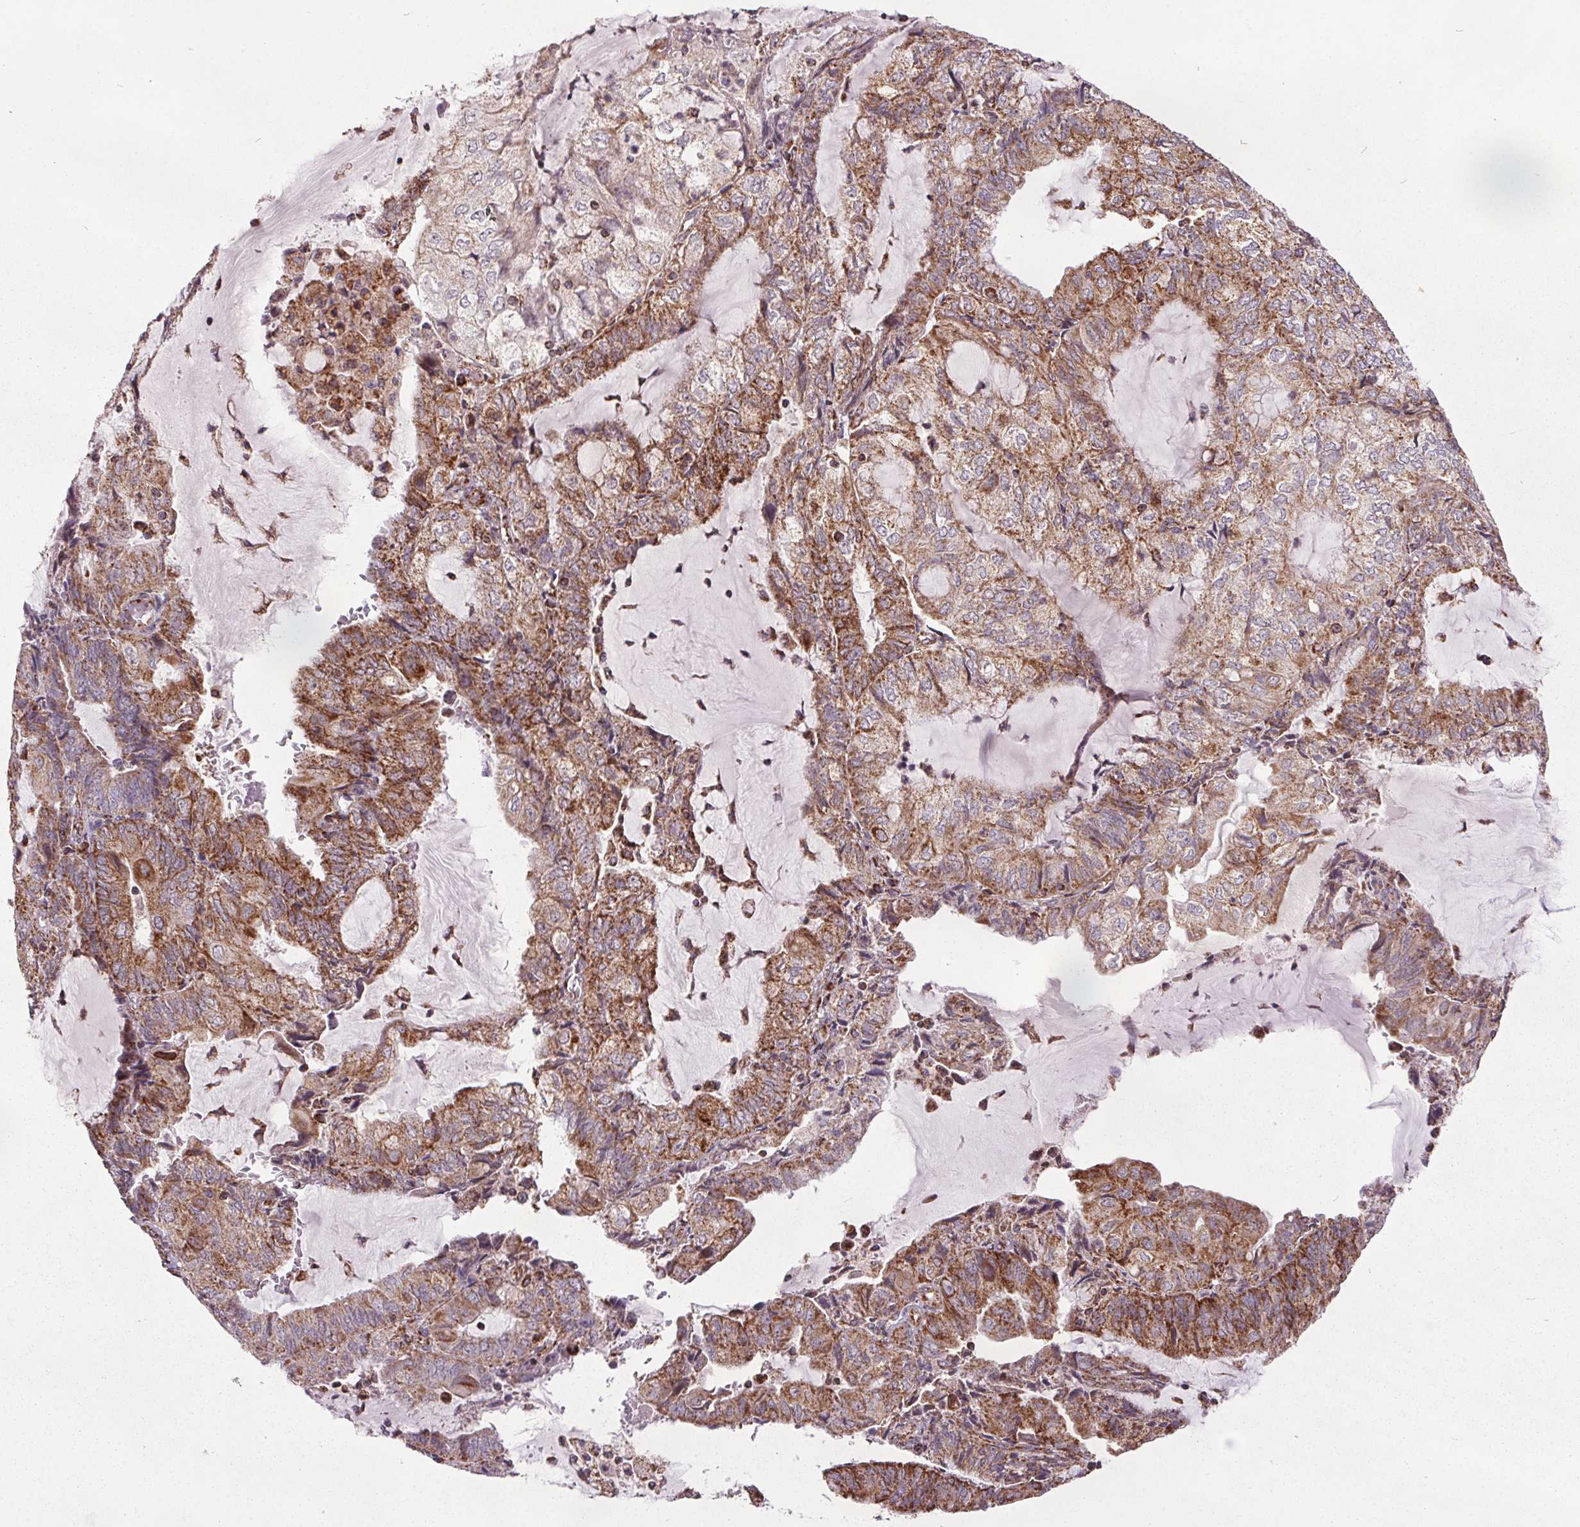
{"staining": {"intensity": "moderate", "quantity": ">75%", "location": "cytoplasmic/membranous"}, "tissue": "endometrial cancer", "cell_type": "Tumor cells", "image_type": "cancer", "snomed": [{"axis": "morphology", "description": "Adenocarcinoma, NOS"}, {"axis": "topography", "description": "Endometrium"}], "caption": "IHC staining of endometrial cancer (adenocarcinoma), which demonstrates medium levels of moderate cytoplasmic/membranous positivity in approximately >75% of tumor cells indicating moderate cytoplasmic/membranous protein expression. The staining was performed using DAB (3,3'-diaminobenzidine) (brown) for protein detection and nuclei were counterstained in hematoxylin (blue).", "gene": "NDUFS6", "patient": {"sex": "female", "age": 81}}